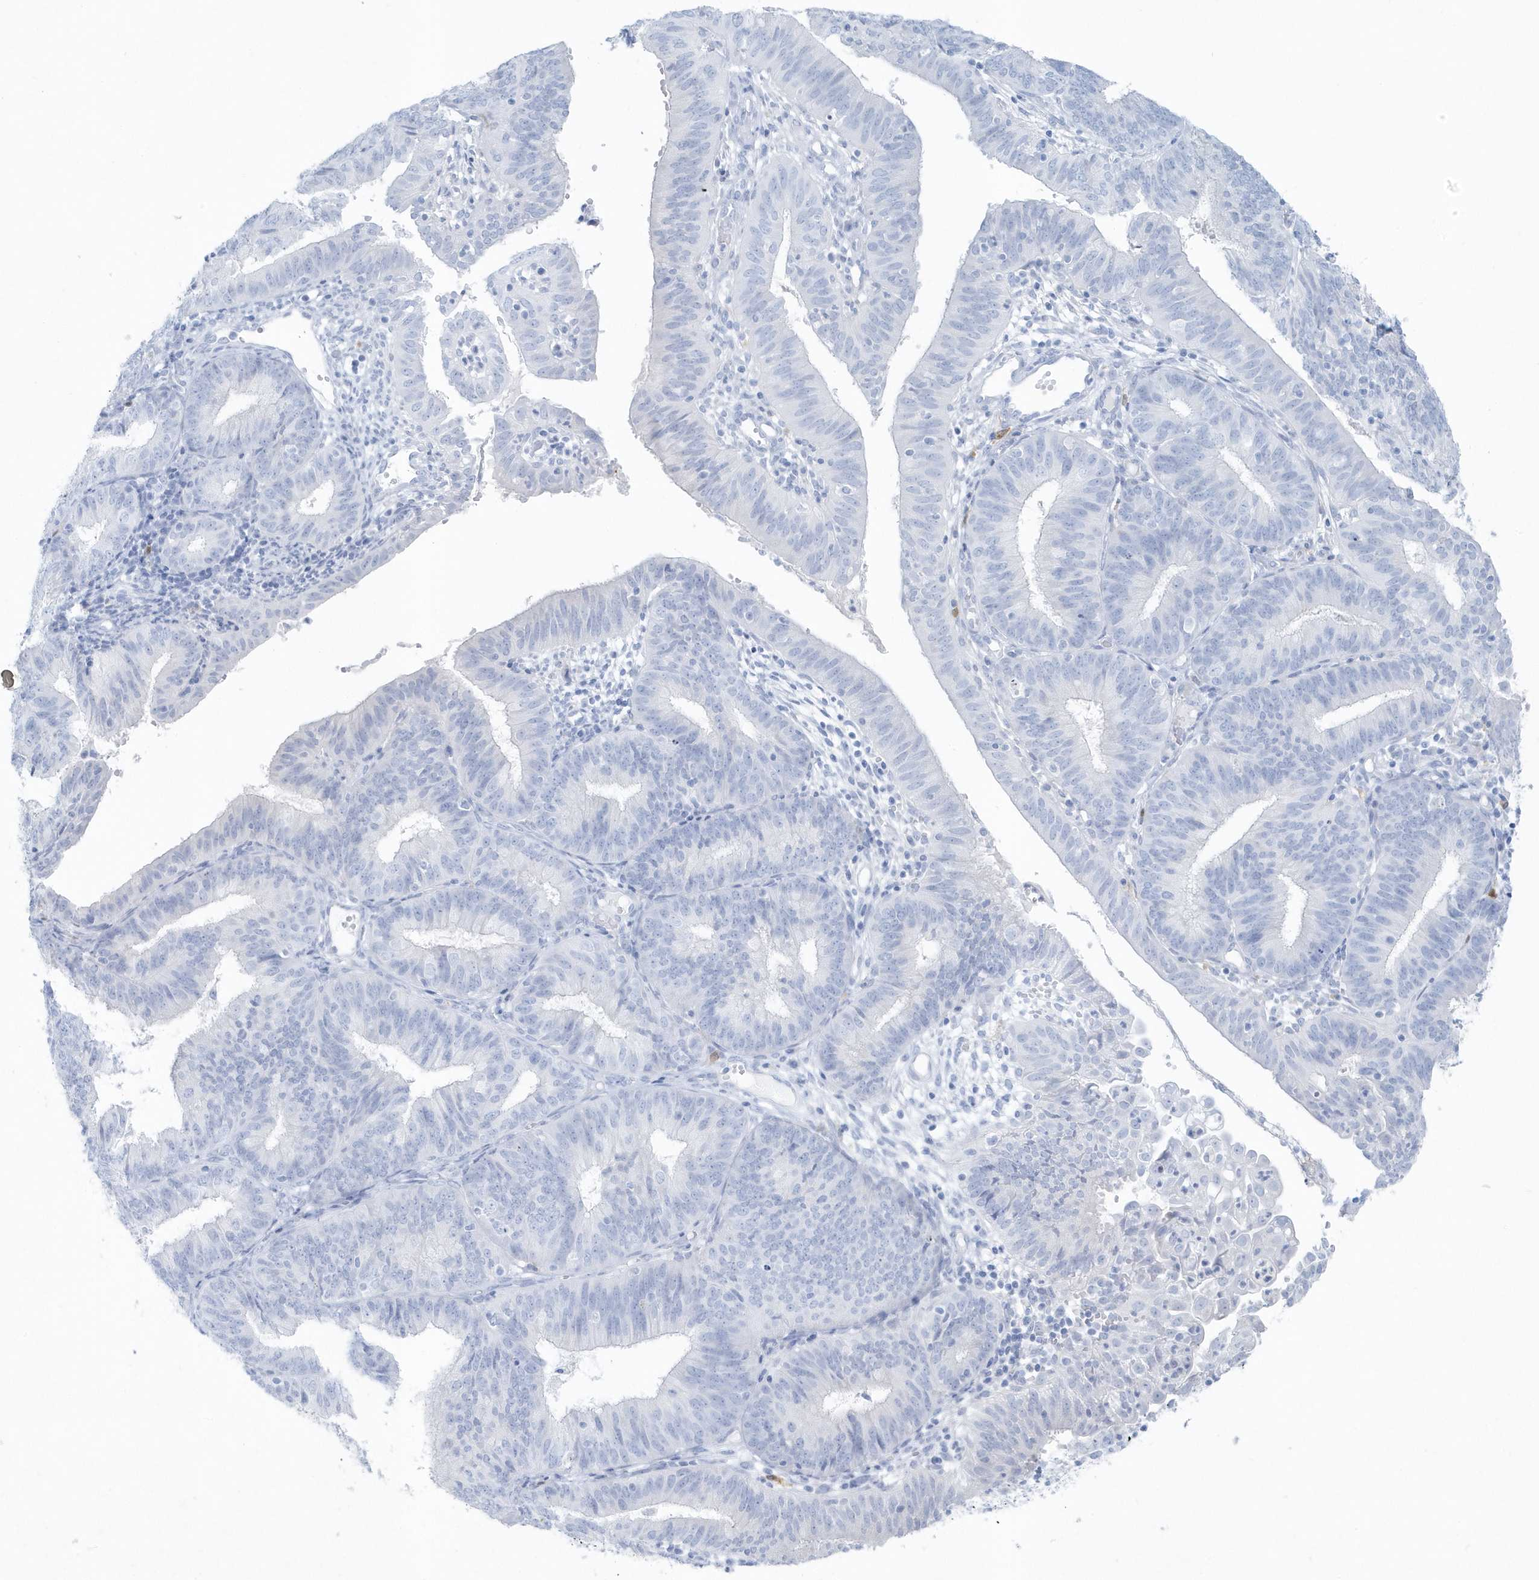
{"staining": {"intensity": "negative", "quantity": "none", "location": "none"}, "tissue": "endometrial cancer", "cell_type": "Tumor cells", "image_type": "cancer", "snomed": [{"axis": "morphology", "description": "Adenocarcinoma, NOS"}, {"axis": "topography", "description": "Endometrium"}], "caption": "Image shows no significant protein expression in tumor cells of endometrial cancer (adenocarcinoma).", "gene": "FAM98A", "patient": {"sex": "female", "age": 51}}